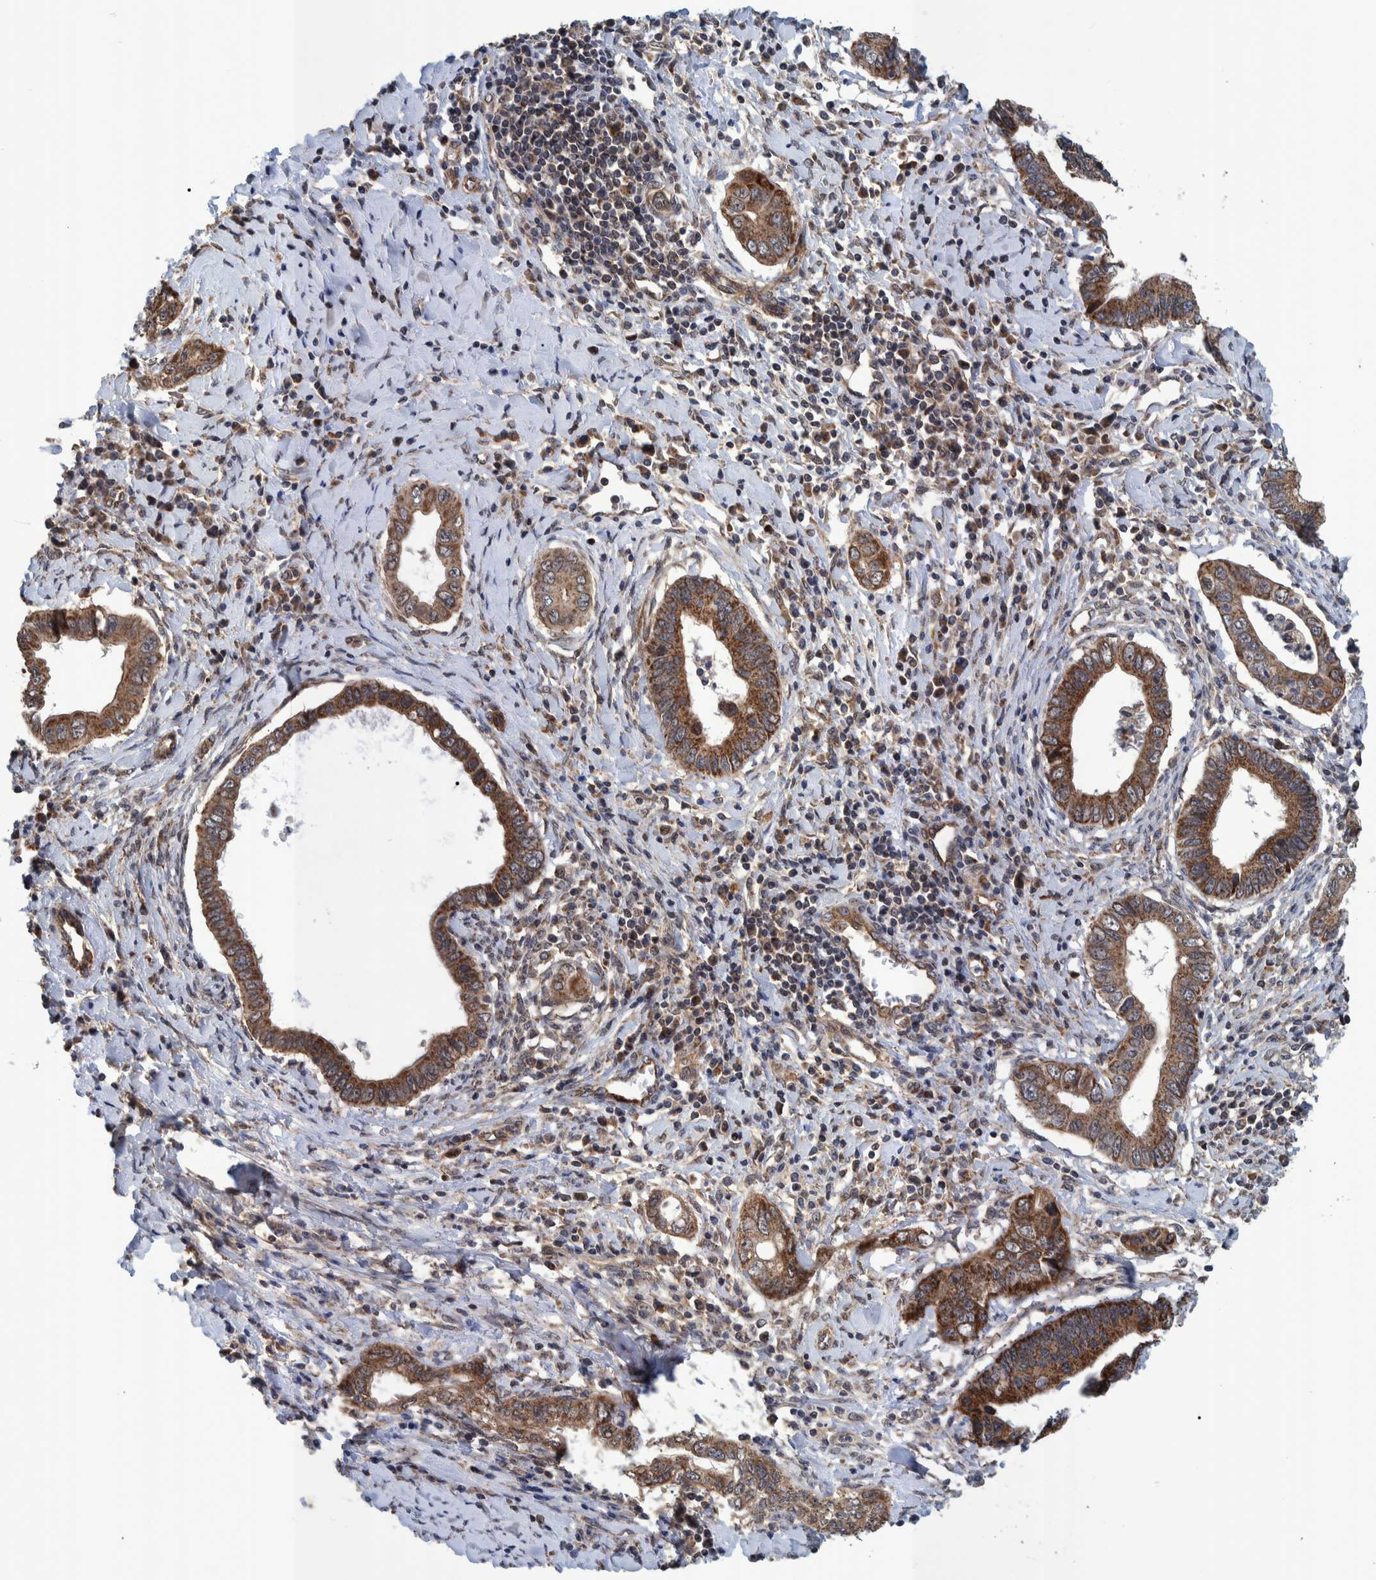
{"staining": {"intensity": "strong", "quantity": ">75%", "location": "cytoplasmic/membranous"}, "tissue": "cervical cancer", "cell_type": "Tumor cells", "image_type": "cancer", "snomed": [{"axis": "morphology", "description": "Adenocarcinoma, NOS"}, {"axis": "topography", "description": "Cervix"}], "caption": "Cervical cancer stained for a protein (brown) reveals strong cytoplasmic/membranous positive staining in about >75% of tumor cells.", "gene": "MRPS7", "patient": {"sex": "female", "age": 44}}